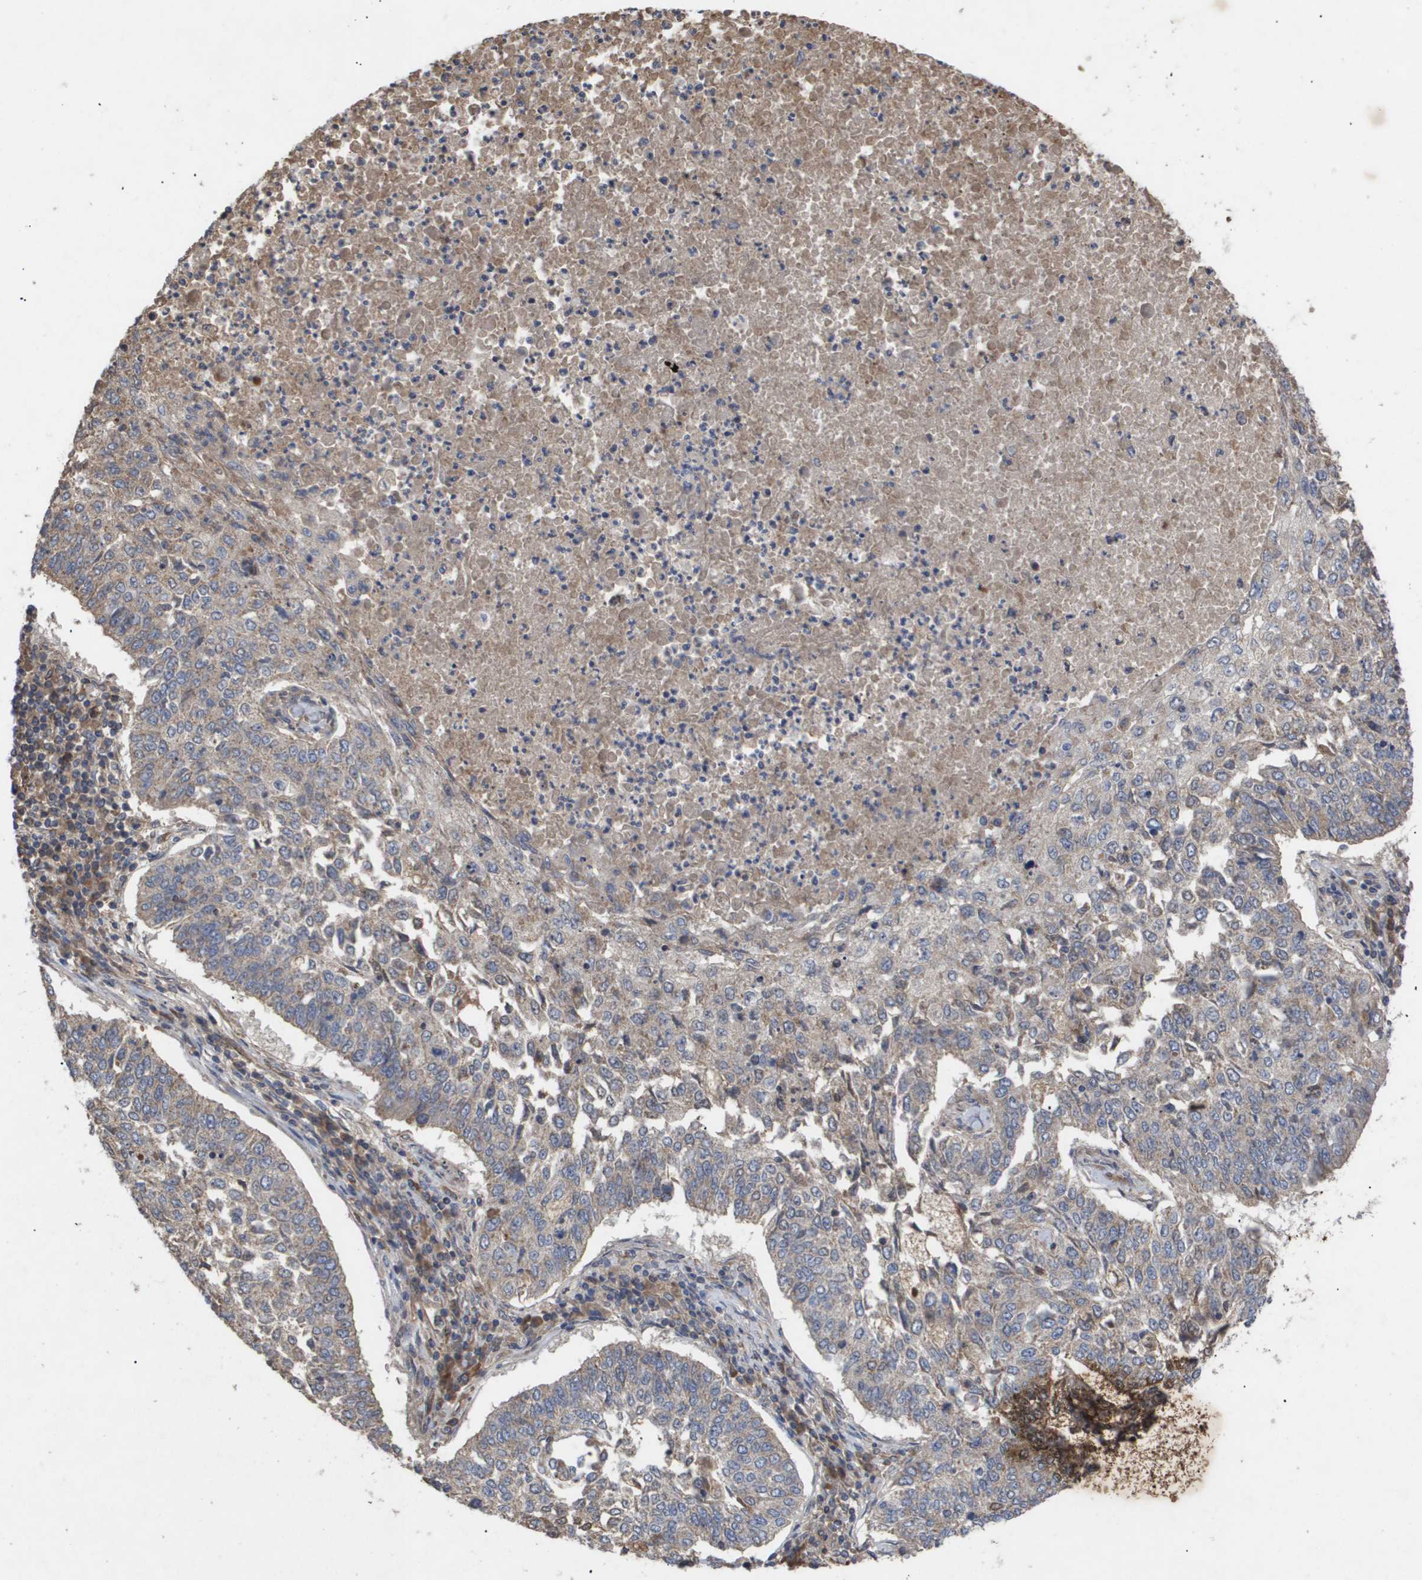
{"staining": {"intensity": "weak", "quantity": "<25%", "location": "cytoplasmic/membranous"}, "tissue": "lung cancer", "cell_type": "Tumor cells", "image_type": "cancer", "snomed": [{"axis": "morphology", "description": "Normal tissue, NOS"}, {"axis": "morphology", "description": "Squamous cell carcinoma, NOS"}, {"axis": "topography", "description": "Cartilage tissue"}, {"axis": "topography", "description": "Bronchus"}, {"axis": "topography", "description": "Lung"}], "caption": "Immunohistochemical staining of human lung cancer (squamous cell carcinoma) shows no significant expression in tumor cells.", "gene": "TNS1", "patient": {"sex": "female", "age": 49}}